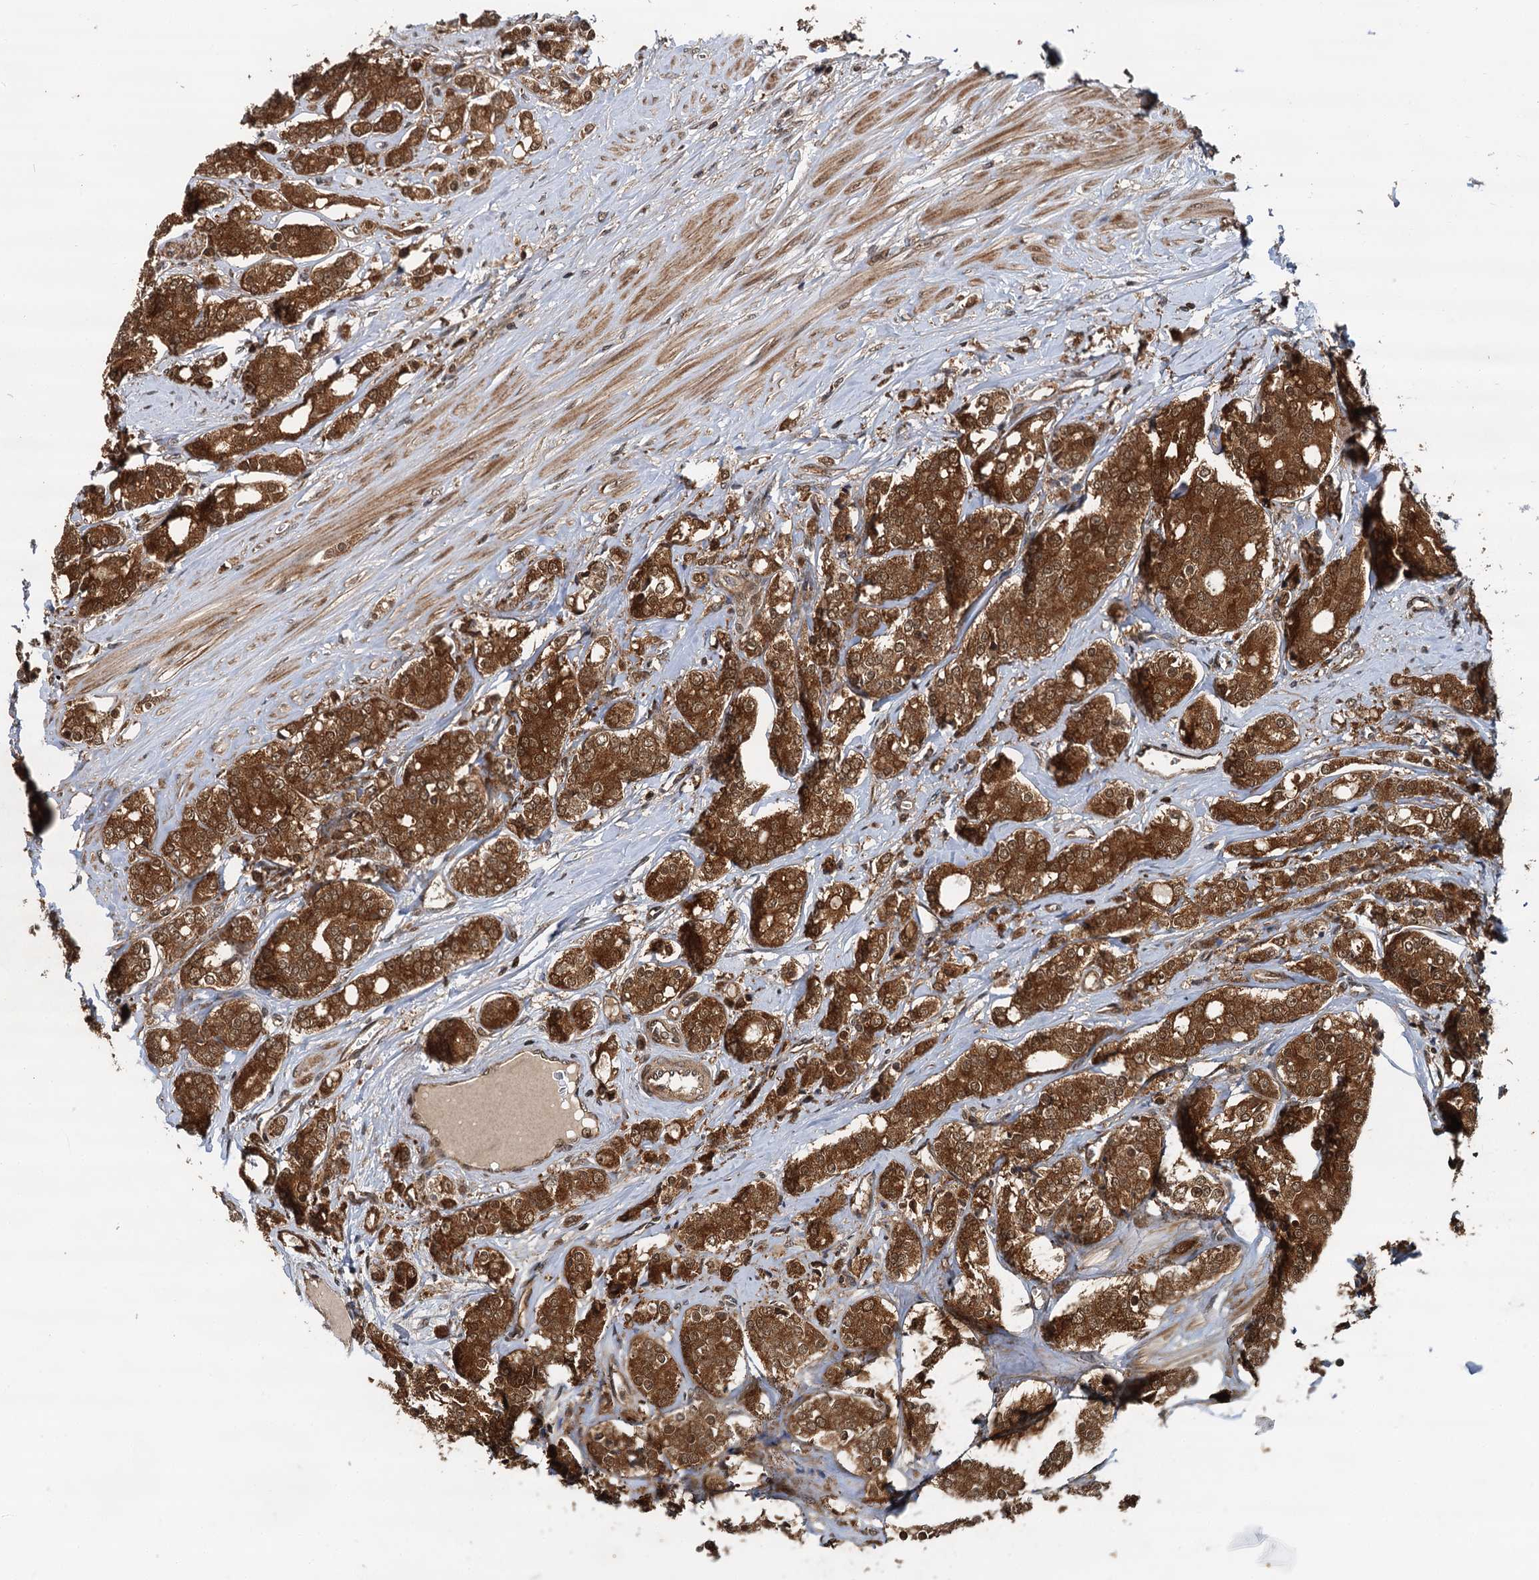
{"staining": {"intensity": "strong", "quantity": ">75%", "location": "cytoplasmic/membranous,nuclear"}, "tissue": "prostate cancer", "cell_type": "Tumor cells", "image_type": "cancer", "snomed": [{"axis": "morphology", "description": "Adenocarcinoma, High grade"}, {"axis": "topography", "description": "Prostate"}], "caption": "High-magnification brightfield microscopy of adenocarcinoma (high-grade) (prostate) stained with DAB (3,3'-diaminobenzidine) (brown) and counterstained with hematoxylin (blue). tumor cells exhibit strong cytoplasmic/membranous and nuclear positivity is seen in approximately>75% of cells.", "gene": "STUB1", "patient": {"sex": "male", "age": 62}}